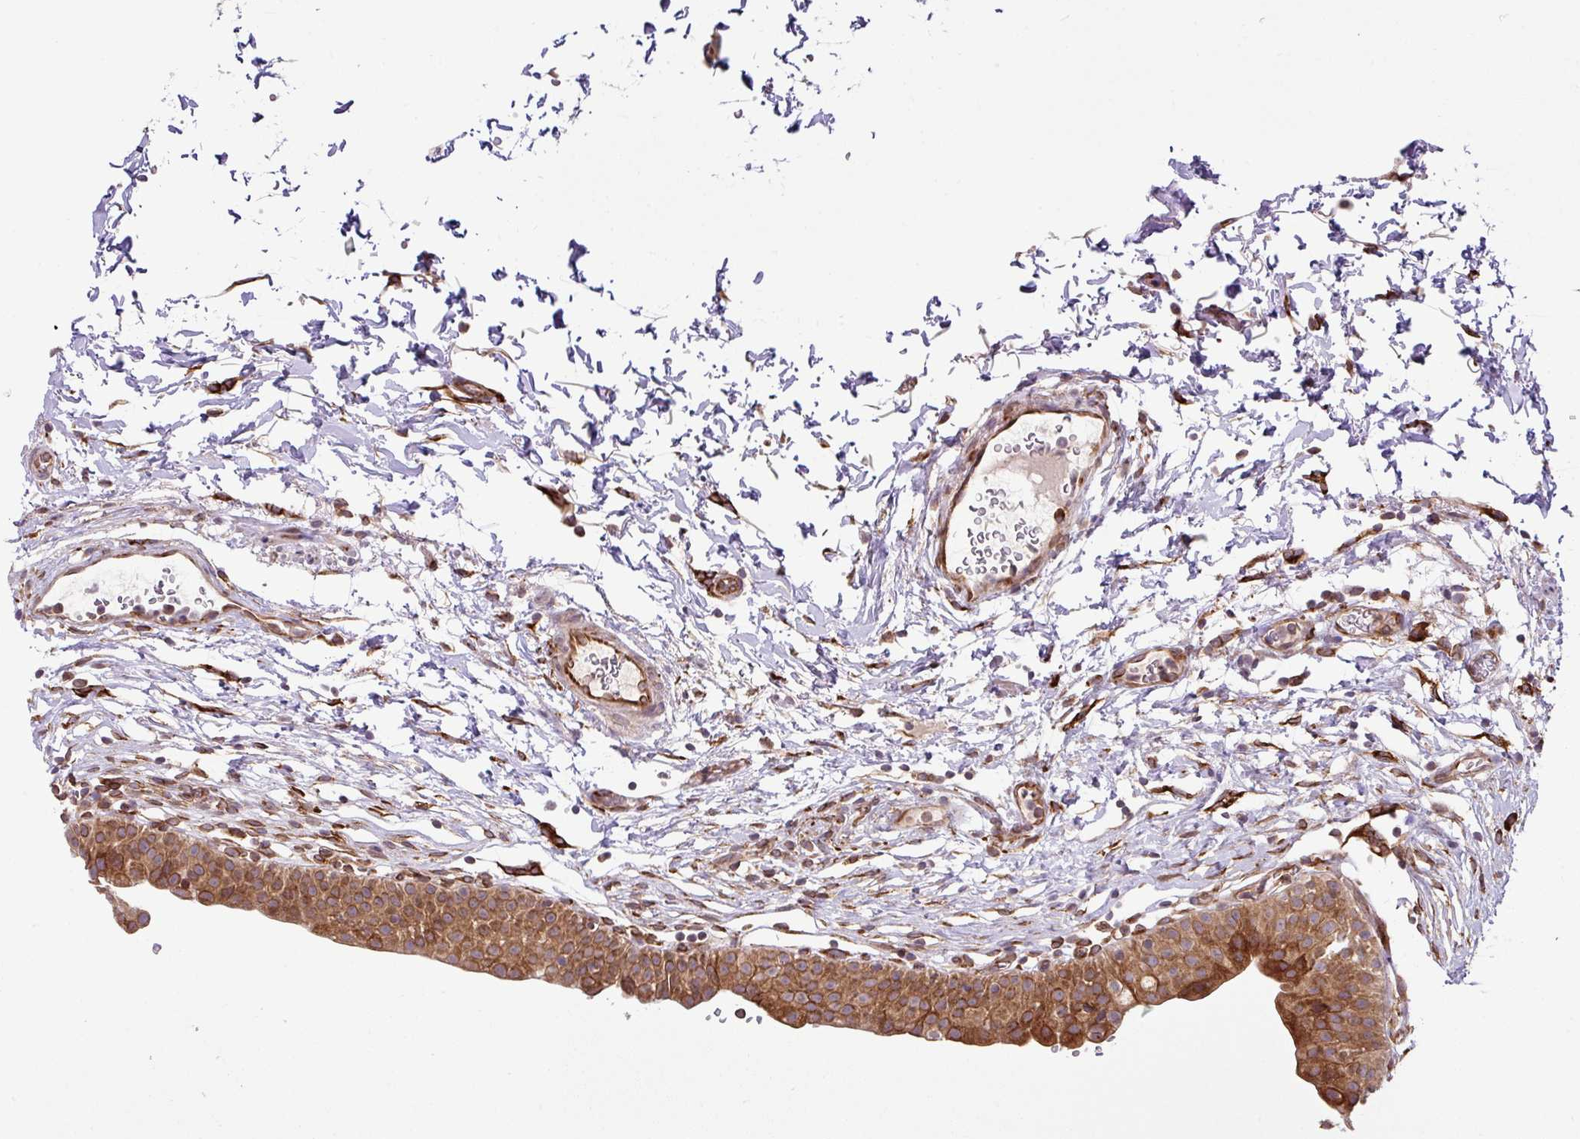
{"staining": {"intensity": "strong", "quantity": ">75%", "location": "cytoplasmic/membranous"}, "tissue": "urinary bladder", "cell_type": "Urothelial cells", "image_type": "normal", "snomed": [{"axis": "morphology", "description": "Normal tissue, NOS"}, {"axis": "topography", "description": "Urinary bladder"}, {"axis": "topography", "description": "Peripheral nerve tissue"}], "caption": "Immunohistochemistry (IHC) of normal urinary bladder demonstrates high levels of strong cytoplasmic/membranous expression in about >75% of urothelial cells.", "gene": "SLC39A7", "patient": {"sex": "male", "age": 55}}